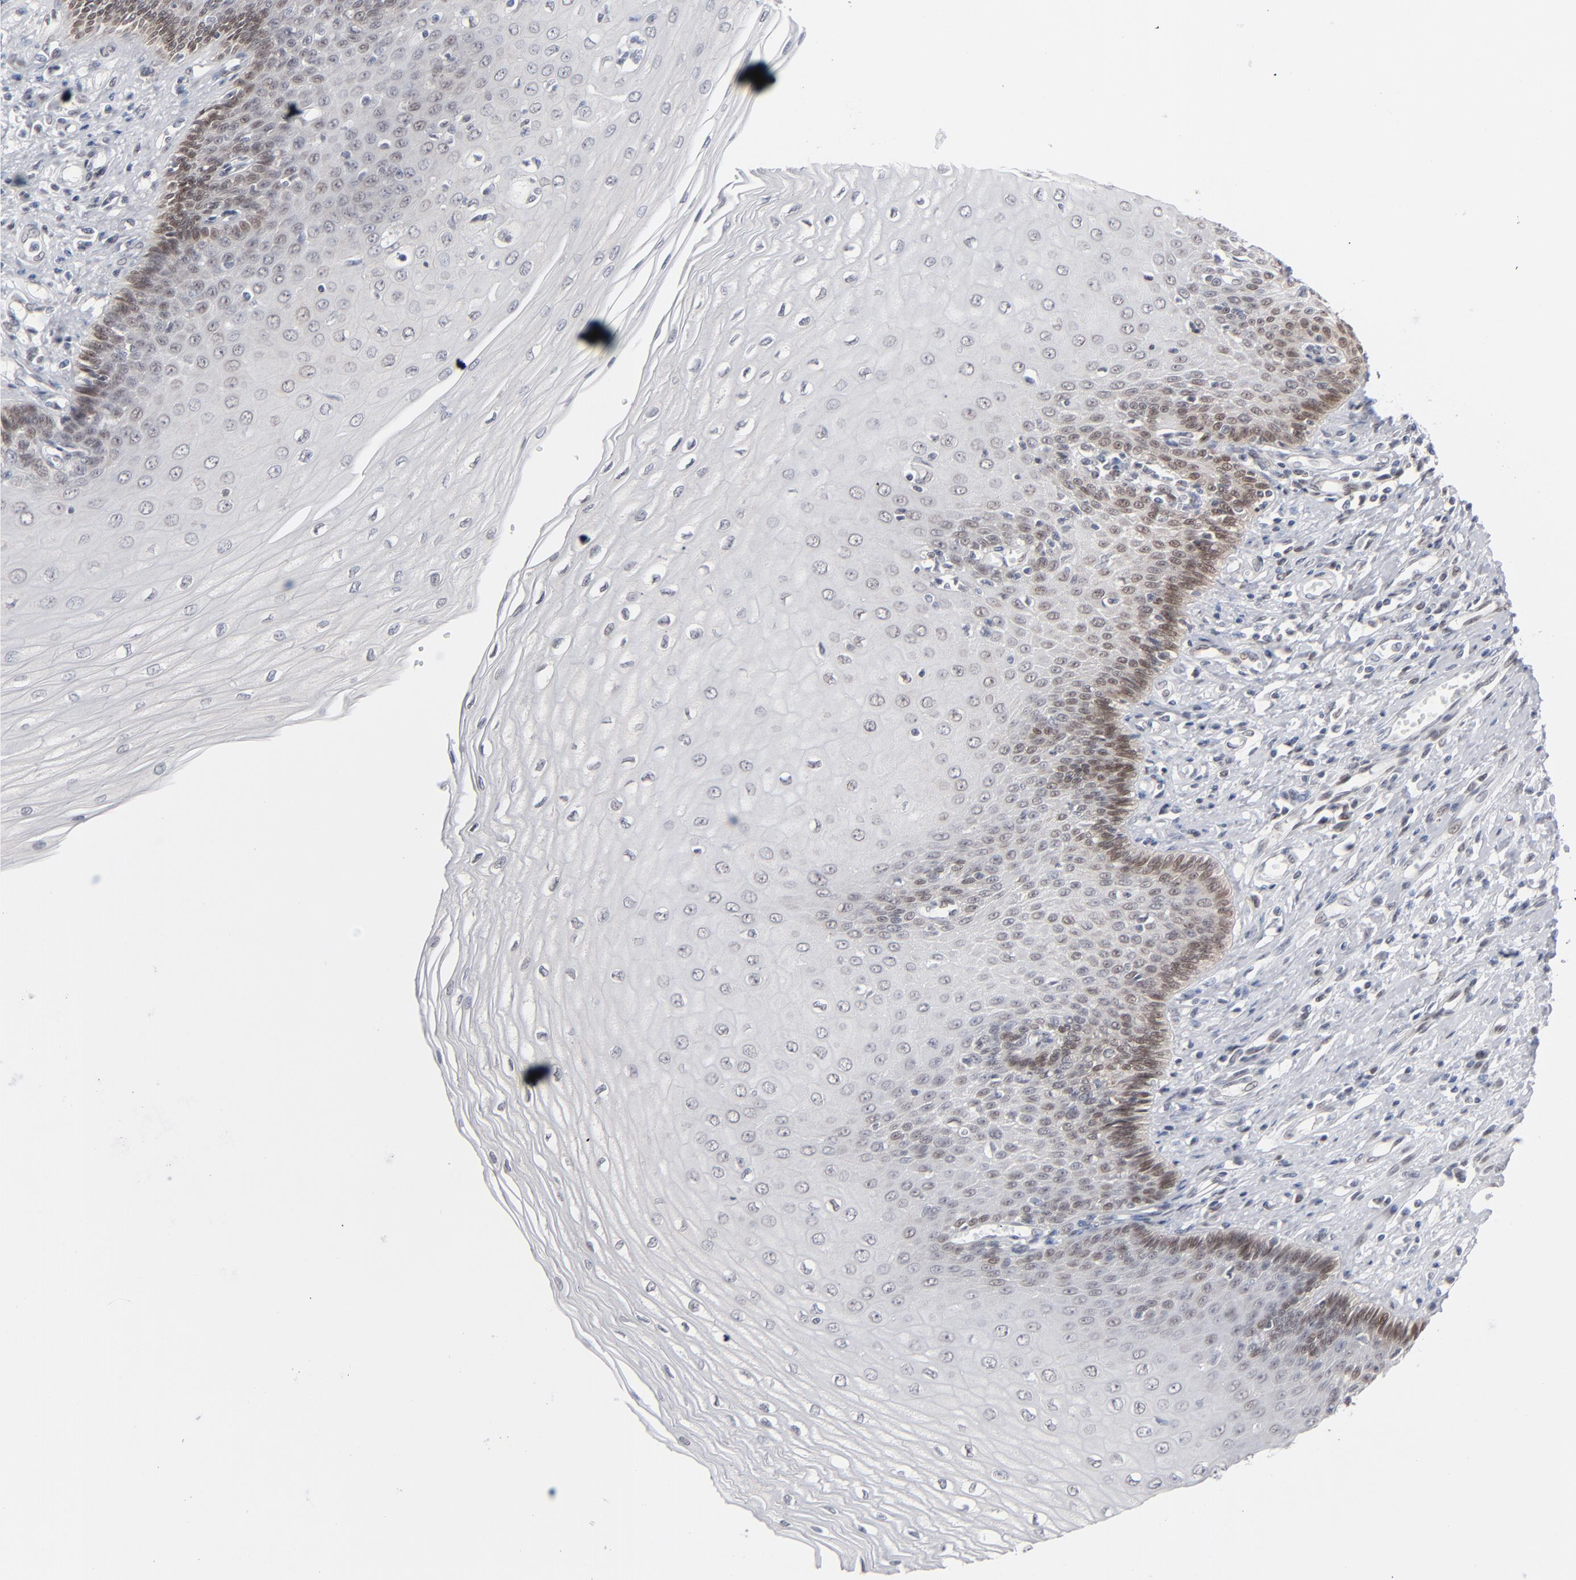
{"staining": {"intensity": "moderate", "quantity": "<25%", "location": "nuclear"}, "tissue": "esophagus", "cell_type": "Squamous epithelial cells", "image_type": "normal", "snomed": [{"axis": "morphology", "description": "Normal tissue, NOS"}, {"axis": "topography", "description": "Esophagus"}], "caption": "Esophagus stained for a protein (brown) shows moderate nuclear positive staining in approximately <25% of squamous epithelial cells.", "gene": "IRF9", "patient": {"sex": "male", "age": 70}}